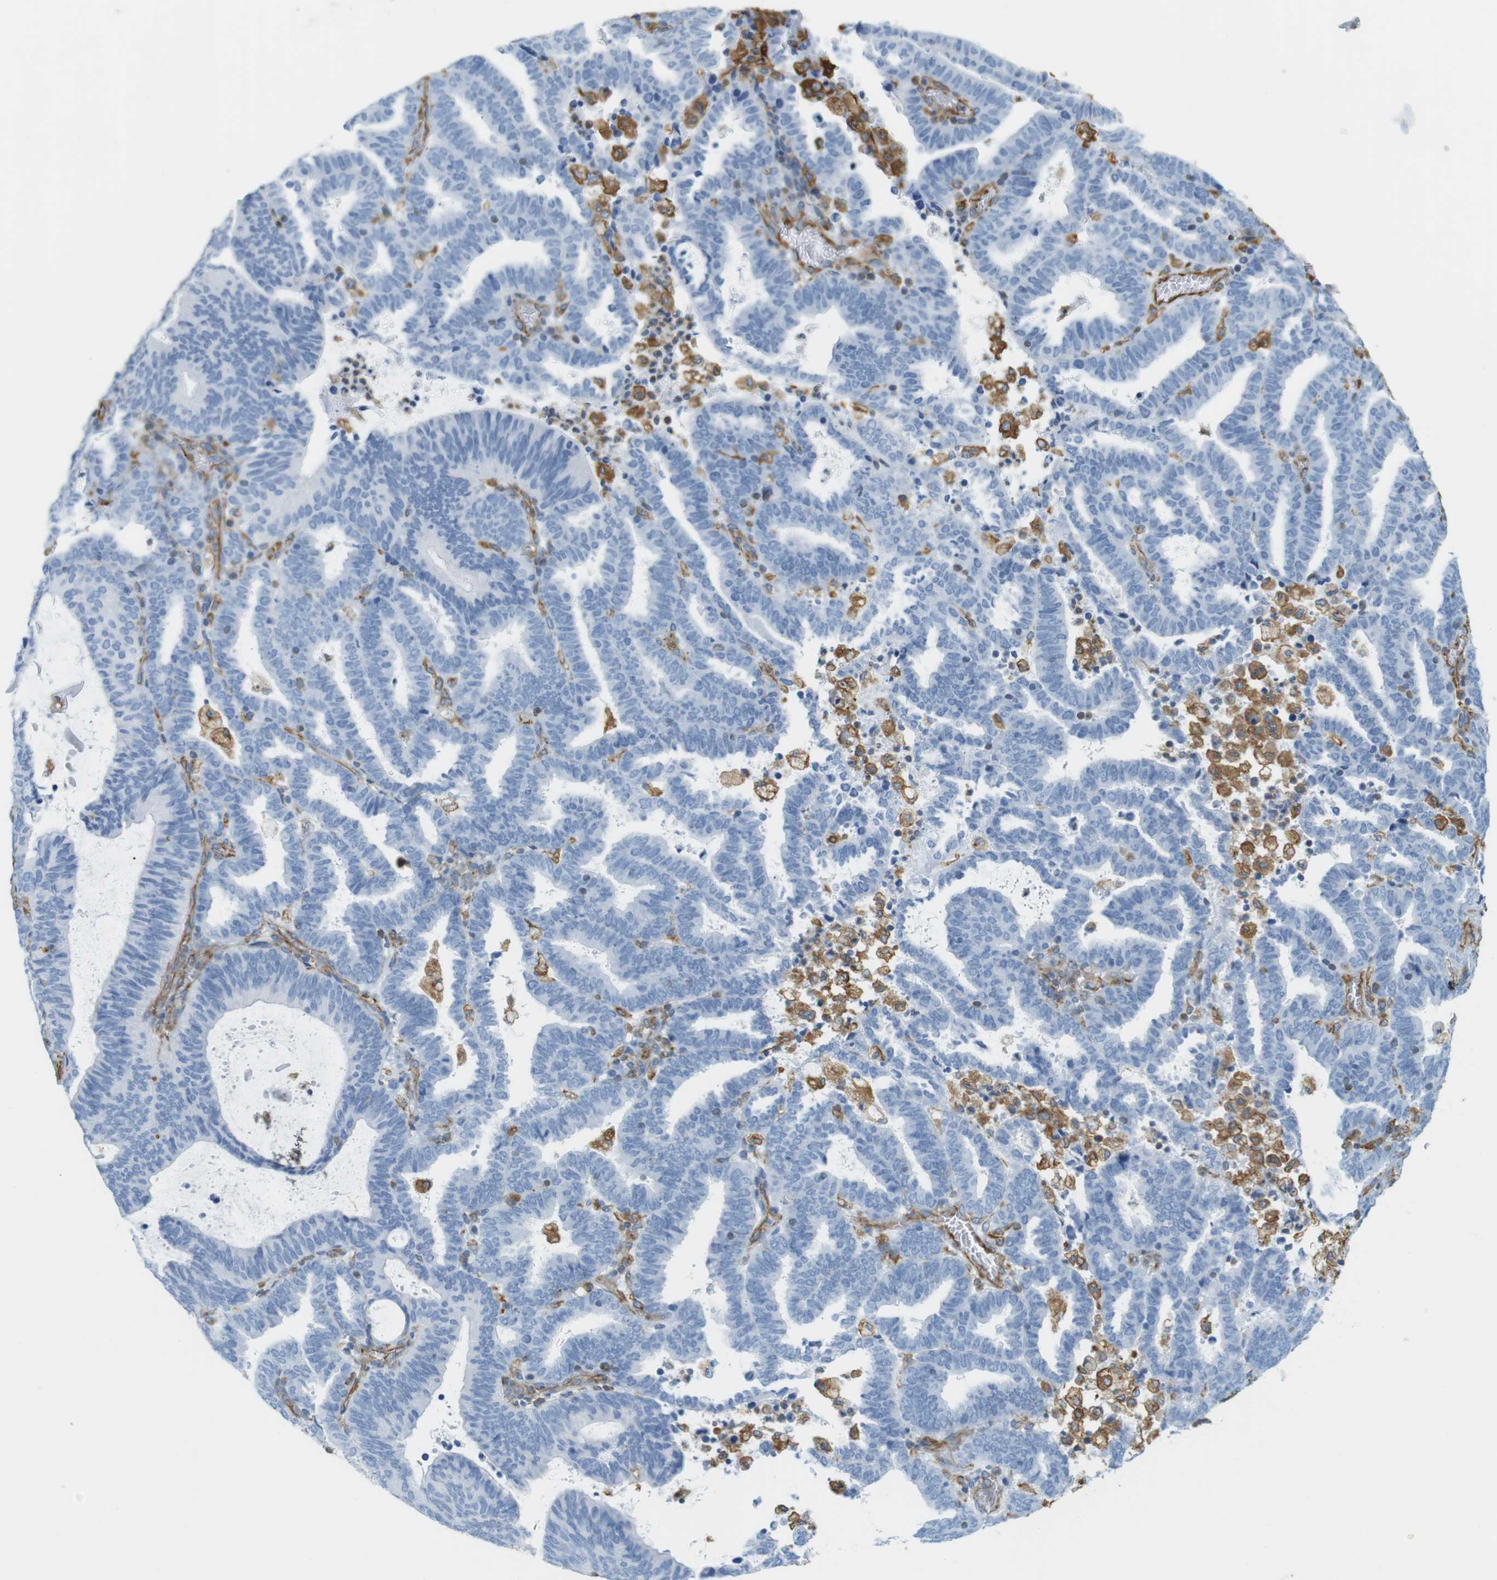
{"staining": {"intensity": "negative", "quantity": "none", "location": "none"}, "tissue": "endometrial cancer", "cell_type": "Tumor cells", "image_type": "cancer", "snomed": [{"axis": "morphology", "description": "Adenocarcinoma, NOS"}, {"axis": "topography", "description": "Uterus"}], "caption": "Tumor cells show no significant protein staining in endometrial cancer (adenocarcinoma).", "gene": "MS4A10", "patient": {"sex": "female", "age": 83}}